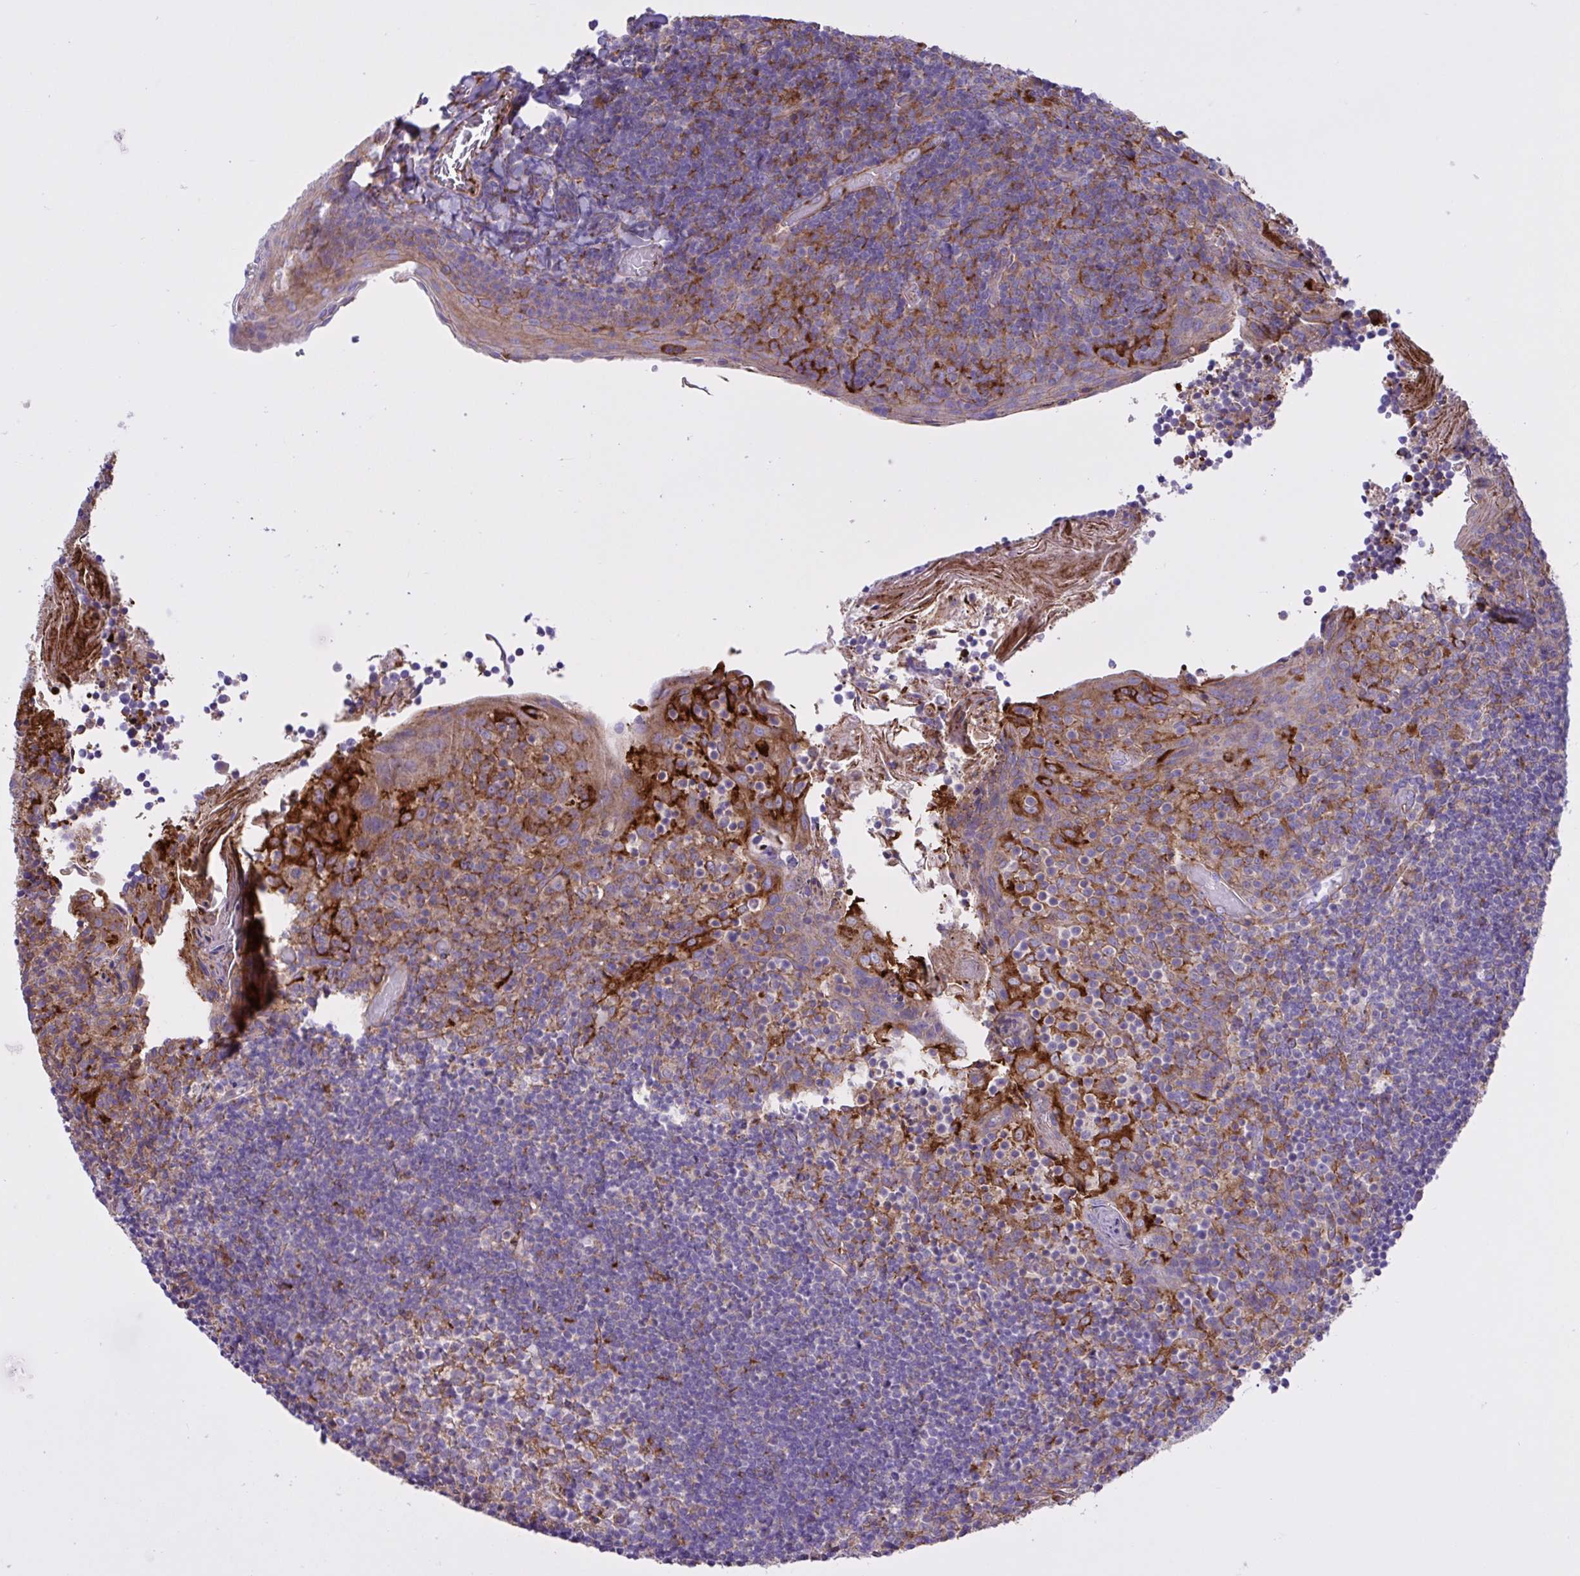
{"staining": {"intensity": "moderate", "quantity": "<25%", "location": "cytoplasmic/membranous"}, "tissue": "tonsil", "cell_type": "Germinal center cells", "image_type": "normal", "snomed": [{"axis": "morphology", "description": "Normal tissue, NOS"}, {"axis": "topography", "description": "Tonsil"}], "caption": "The image displays staining of unremarkable tonsil, revealing moderate cytoplasmic/membranous protein staining (brown color) within germinal center cells. Nuclei are stained in blue.", "gene": "OR51M1", "patient": {"sex": "female", "age": 10}}